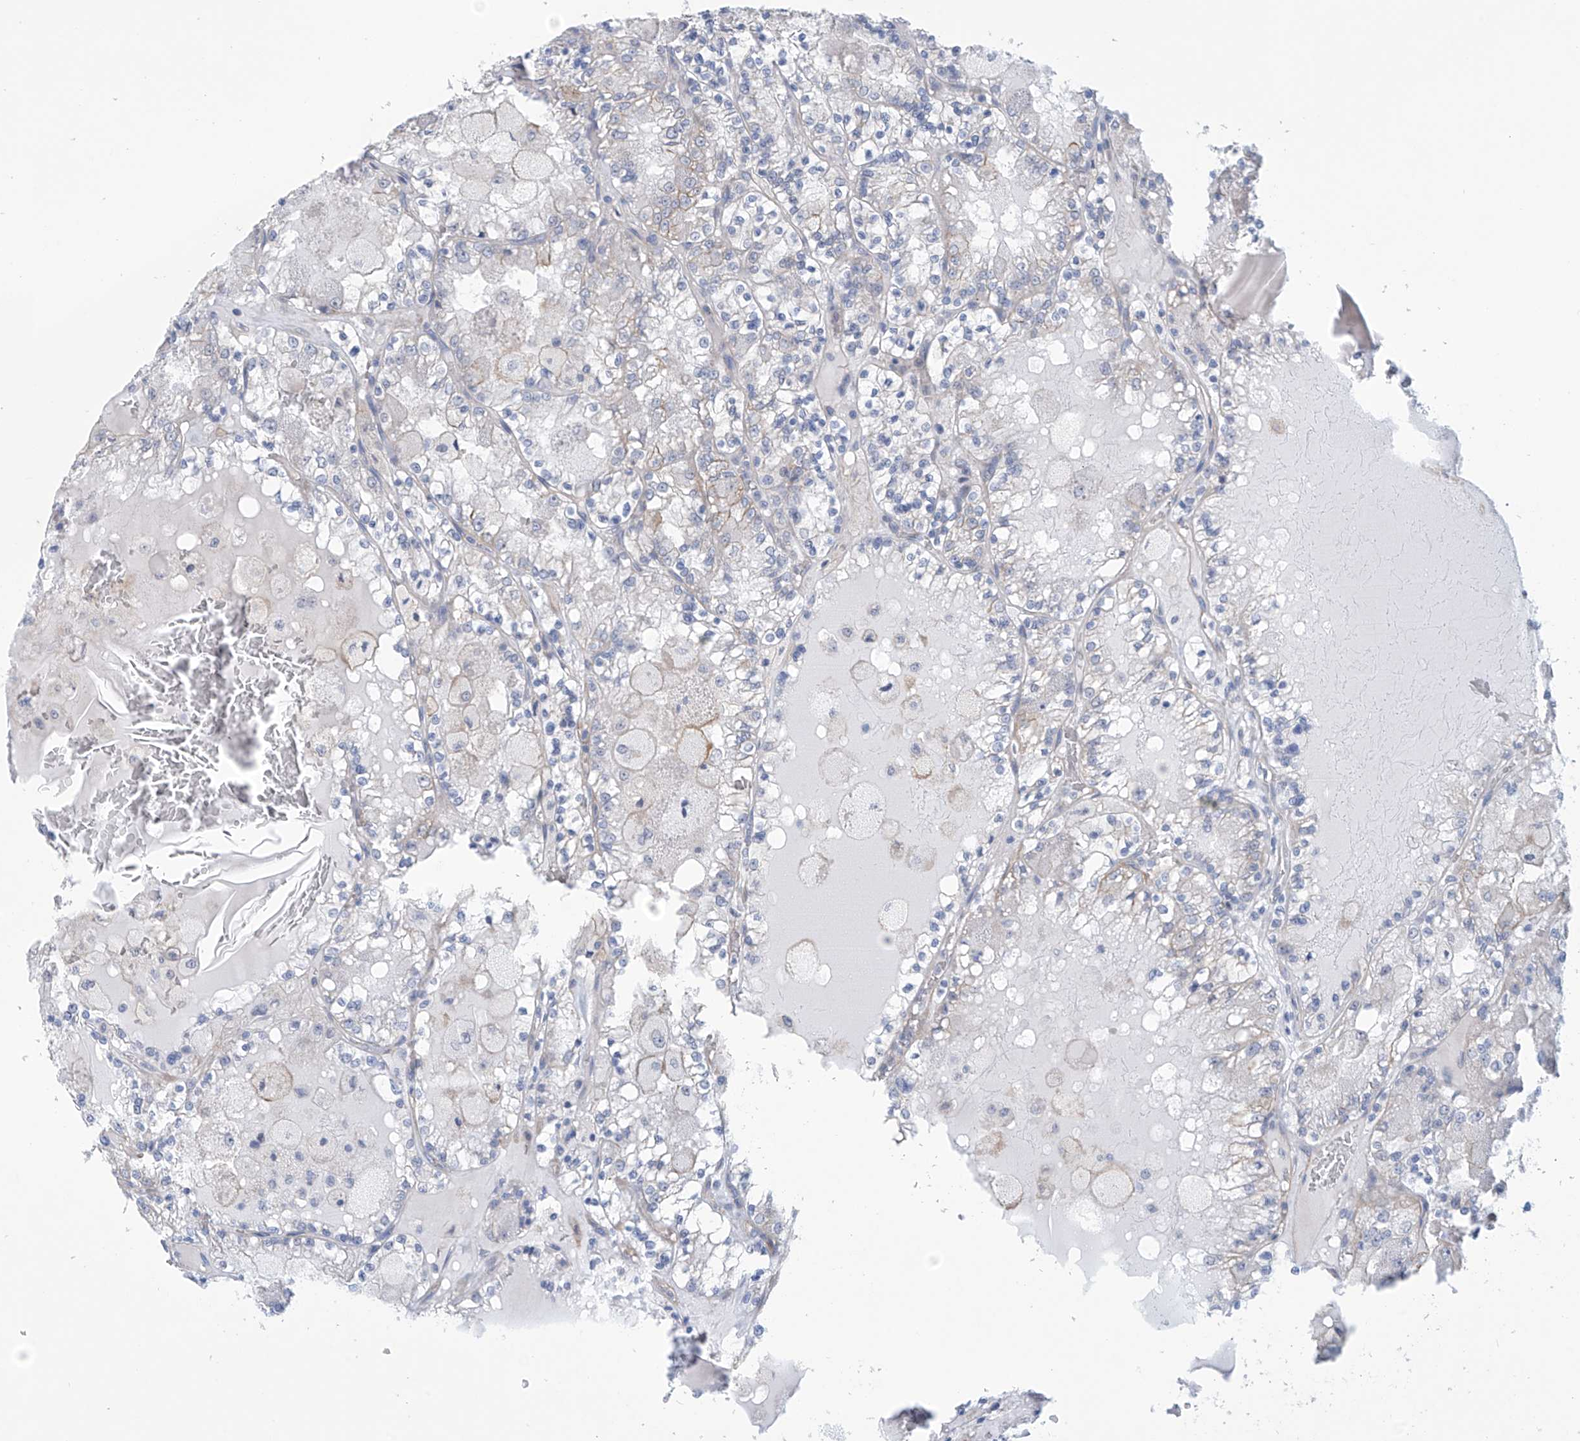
{"staining": {"intensity": "negative", "quantity": "none", "location": "none"}, "tissue": "renal cancer", "cell_type": "Tumor cells", "image_type": "cancer", "snomed": [{"axis": "morphology", "description": "Adenocarcinoma, NOS"}, {"axis": "topography", "description": "Kidney"}], "caption": "Immunohistochemistry (IHC) of adenocarcinoma (renal) displays no expression in tumor cells. (DAB immunohistochemistry (IHC) with hematoxylin counter stain).", "gene": "ABHD13", "patient": {"sex": "female", "age": 56}}